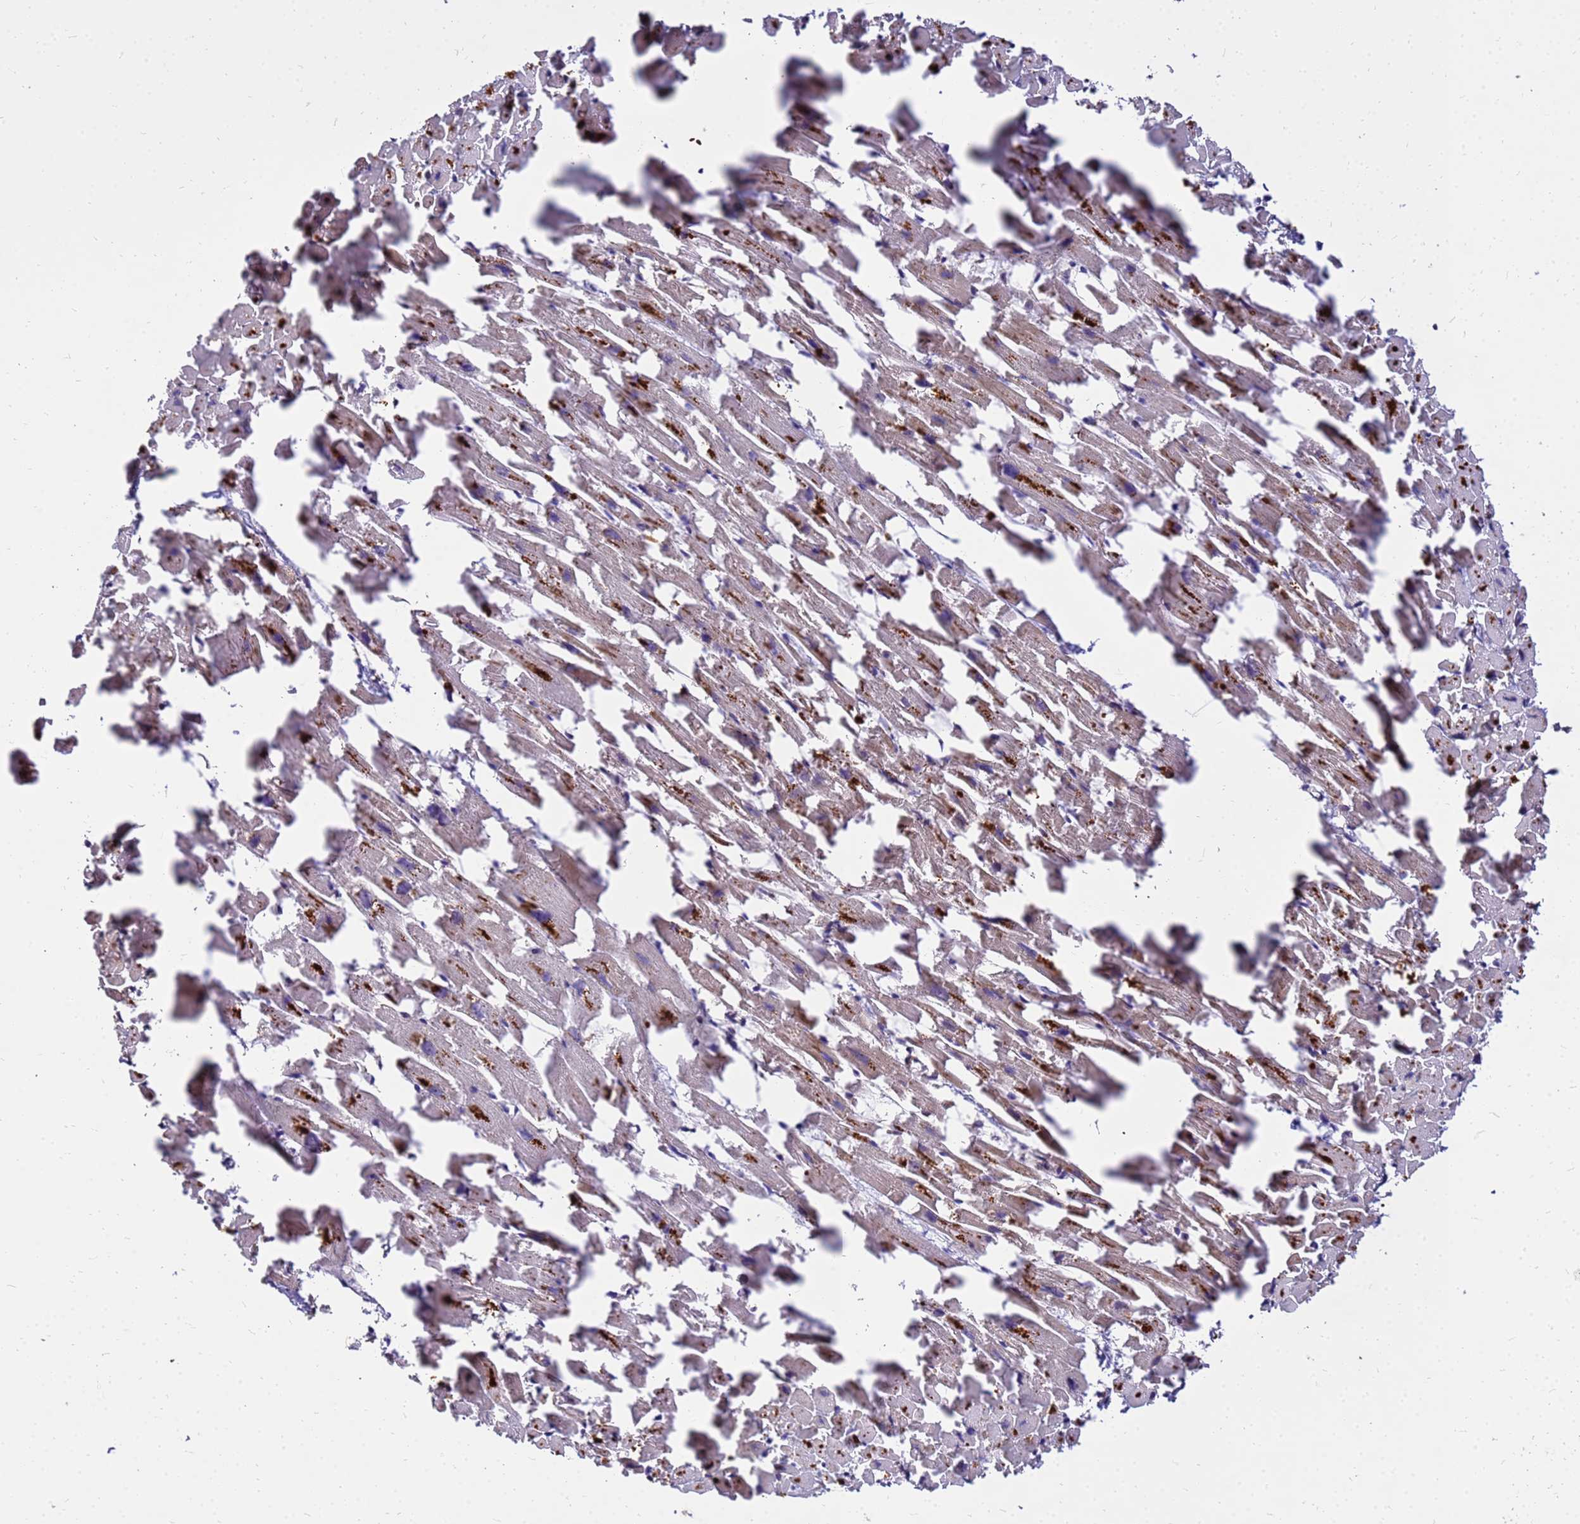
{"staining": {"intensity": "weak", "quantity": "25%-75%", "location": "cytoplasmic/membranous"}, "tissue": "heart muscle", "cell_type": "Cardiomyocytes", "image_type": "normal", "snomed": [{"axis": "morphology", "description": "Normal tissue, NOS"}, {"axis": "topography", "description": "Heart"}], "caption": "Immunohistochemical staining of benign heart muscle demonstrates low levels of weak cytoplasmic/membranous expression in approximately 25%-75% of cardiomyocytes.", "gene": "WWC2", "patient": {"sex": "female", "age": 64}}